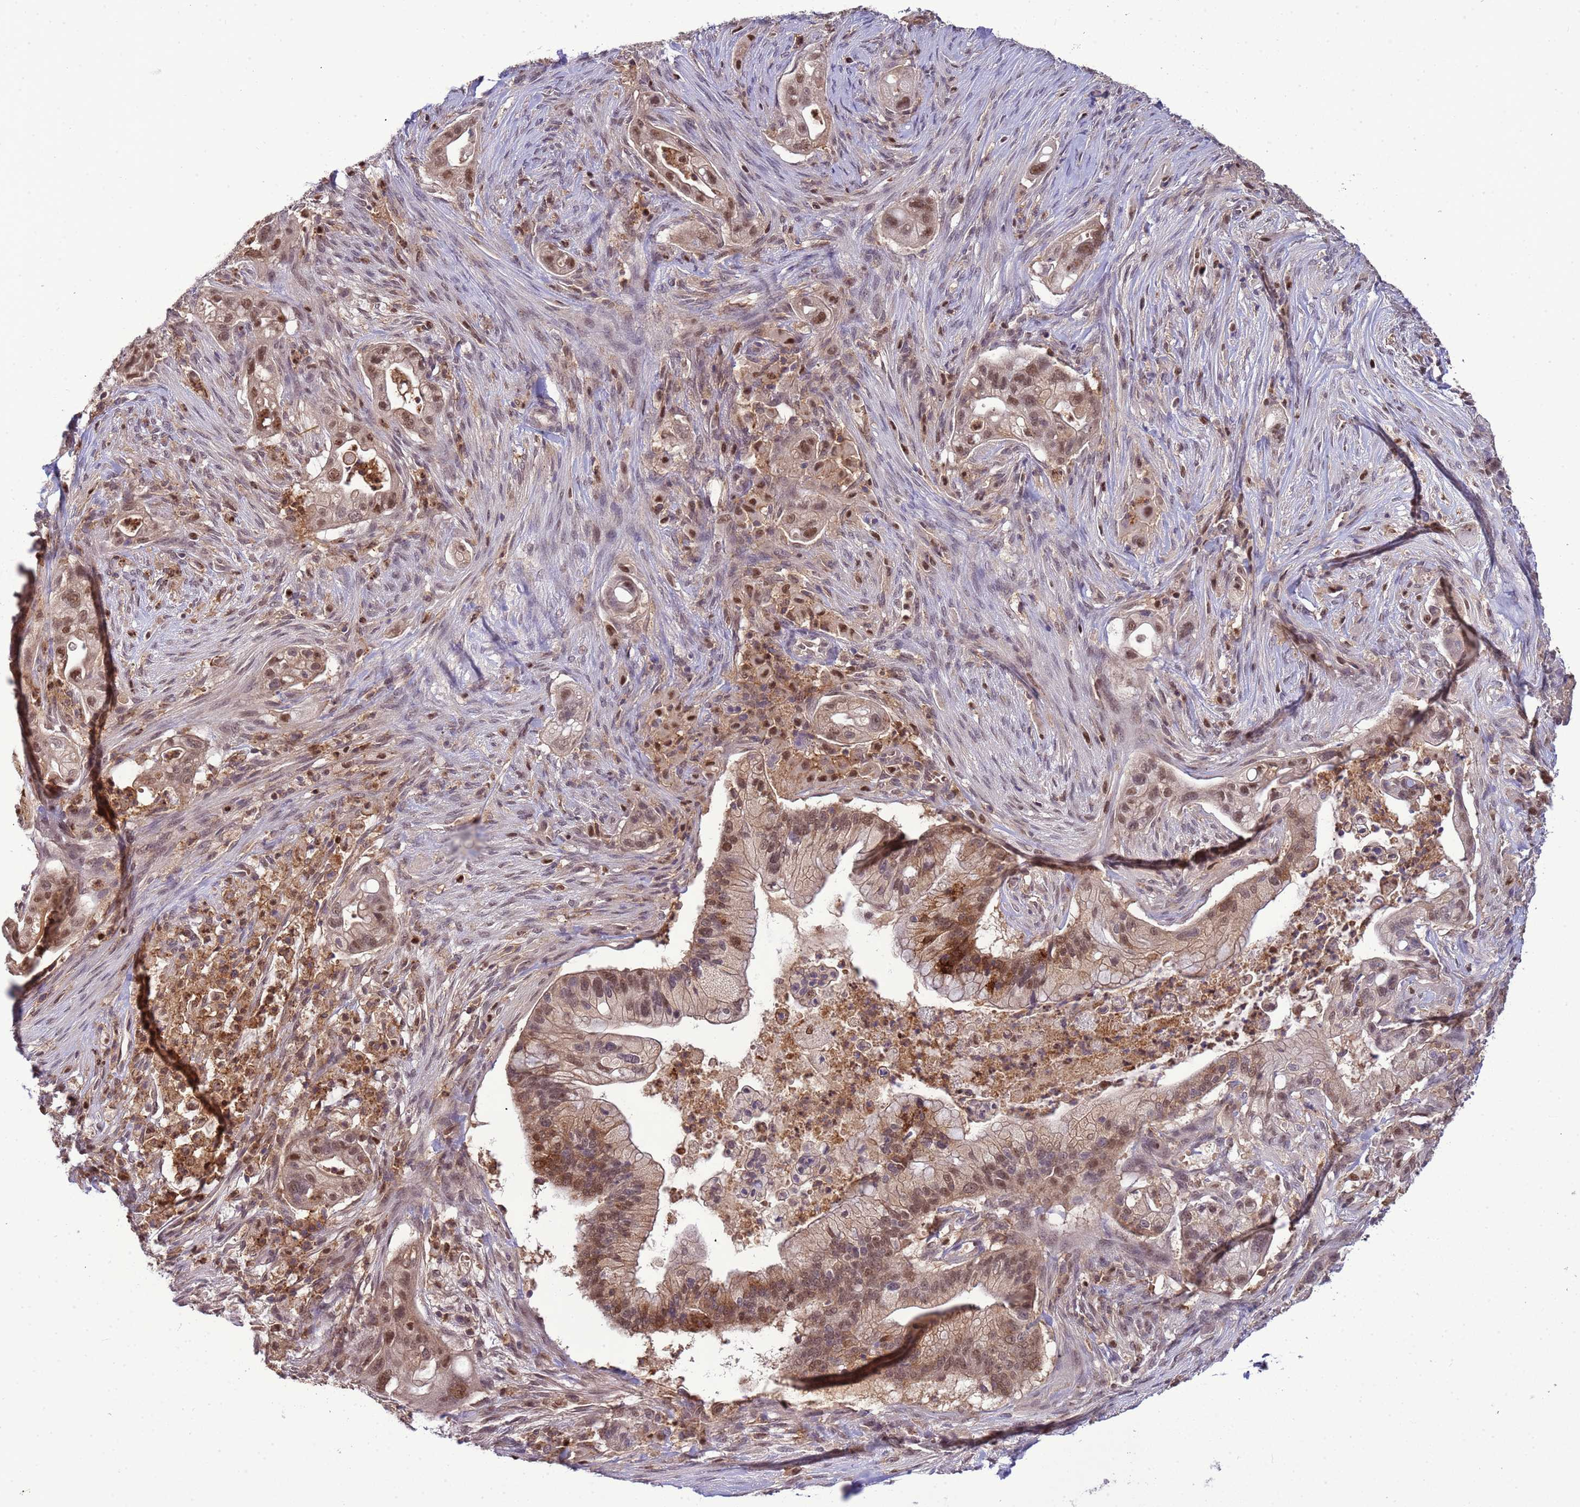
{"staining": {"intensity": "moderate", "quantity": ">75%", "location": "nuclear"}, "tissue": "pancreatic cancer", "cell_type": "Tumor cells", "image_type": "cancer", "snomed": [{"axis": "morphology", "description": "Adenocarcinoma, NOS"}, {"axis": "topography", "description": "Pancreas"}], "caption": "Pancreatic cancer (adenocarcinoma) stained with a brown dye exhibits moderate nuclear positive staining in about >75% of tumor cells.", "gene": "CD53", "patient": {"sex": "male", "age": 44}}